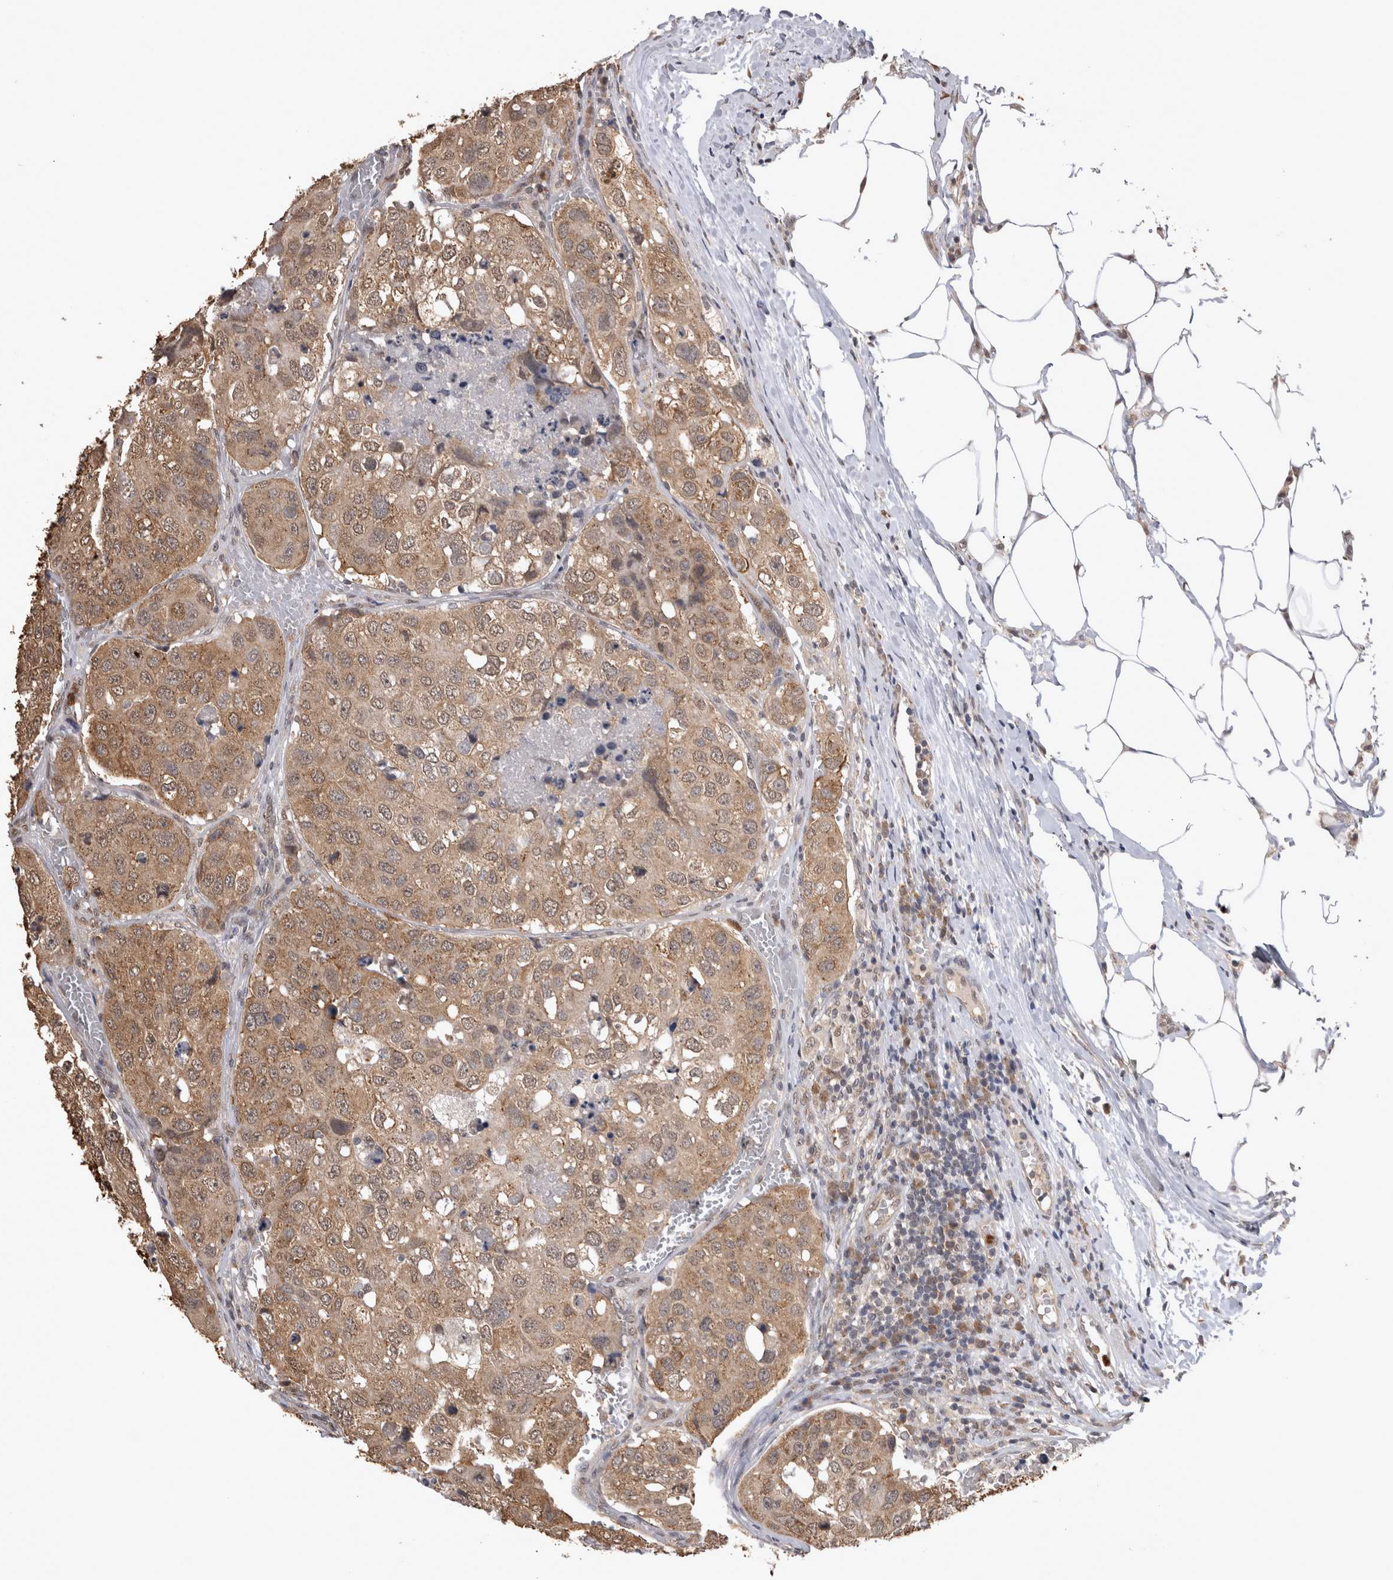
{"staining": {"intensity": "weak", "quantity": ">75%", "location": "cytoplasmic/membranous"}, "tissue": "urothelial cancer", "cell_type": "Tumor cells", "image_type": "cancer", "snomed": [{"axis": "morphology", "description": "Urothelial carcinoma, High grade"}, {"axis": "topography", "description": "Lymph node"}, {"axis": "topography", "description": "Urinary bladder"}], "caption": "Protein expression analysis of urothelial carcinoma (high-grade) displays weak cytoplasmic/membranous positivity in approximately >75% of tumor cells.", "gene": "PAK4", "patient": {"sex": "male", "age": 51}}